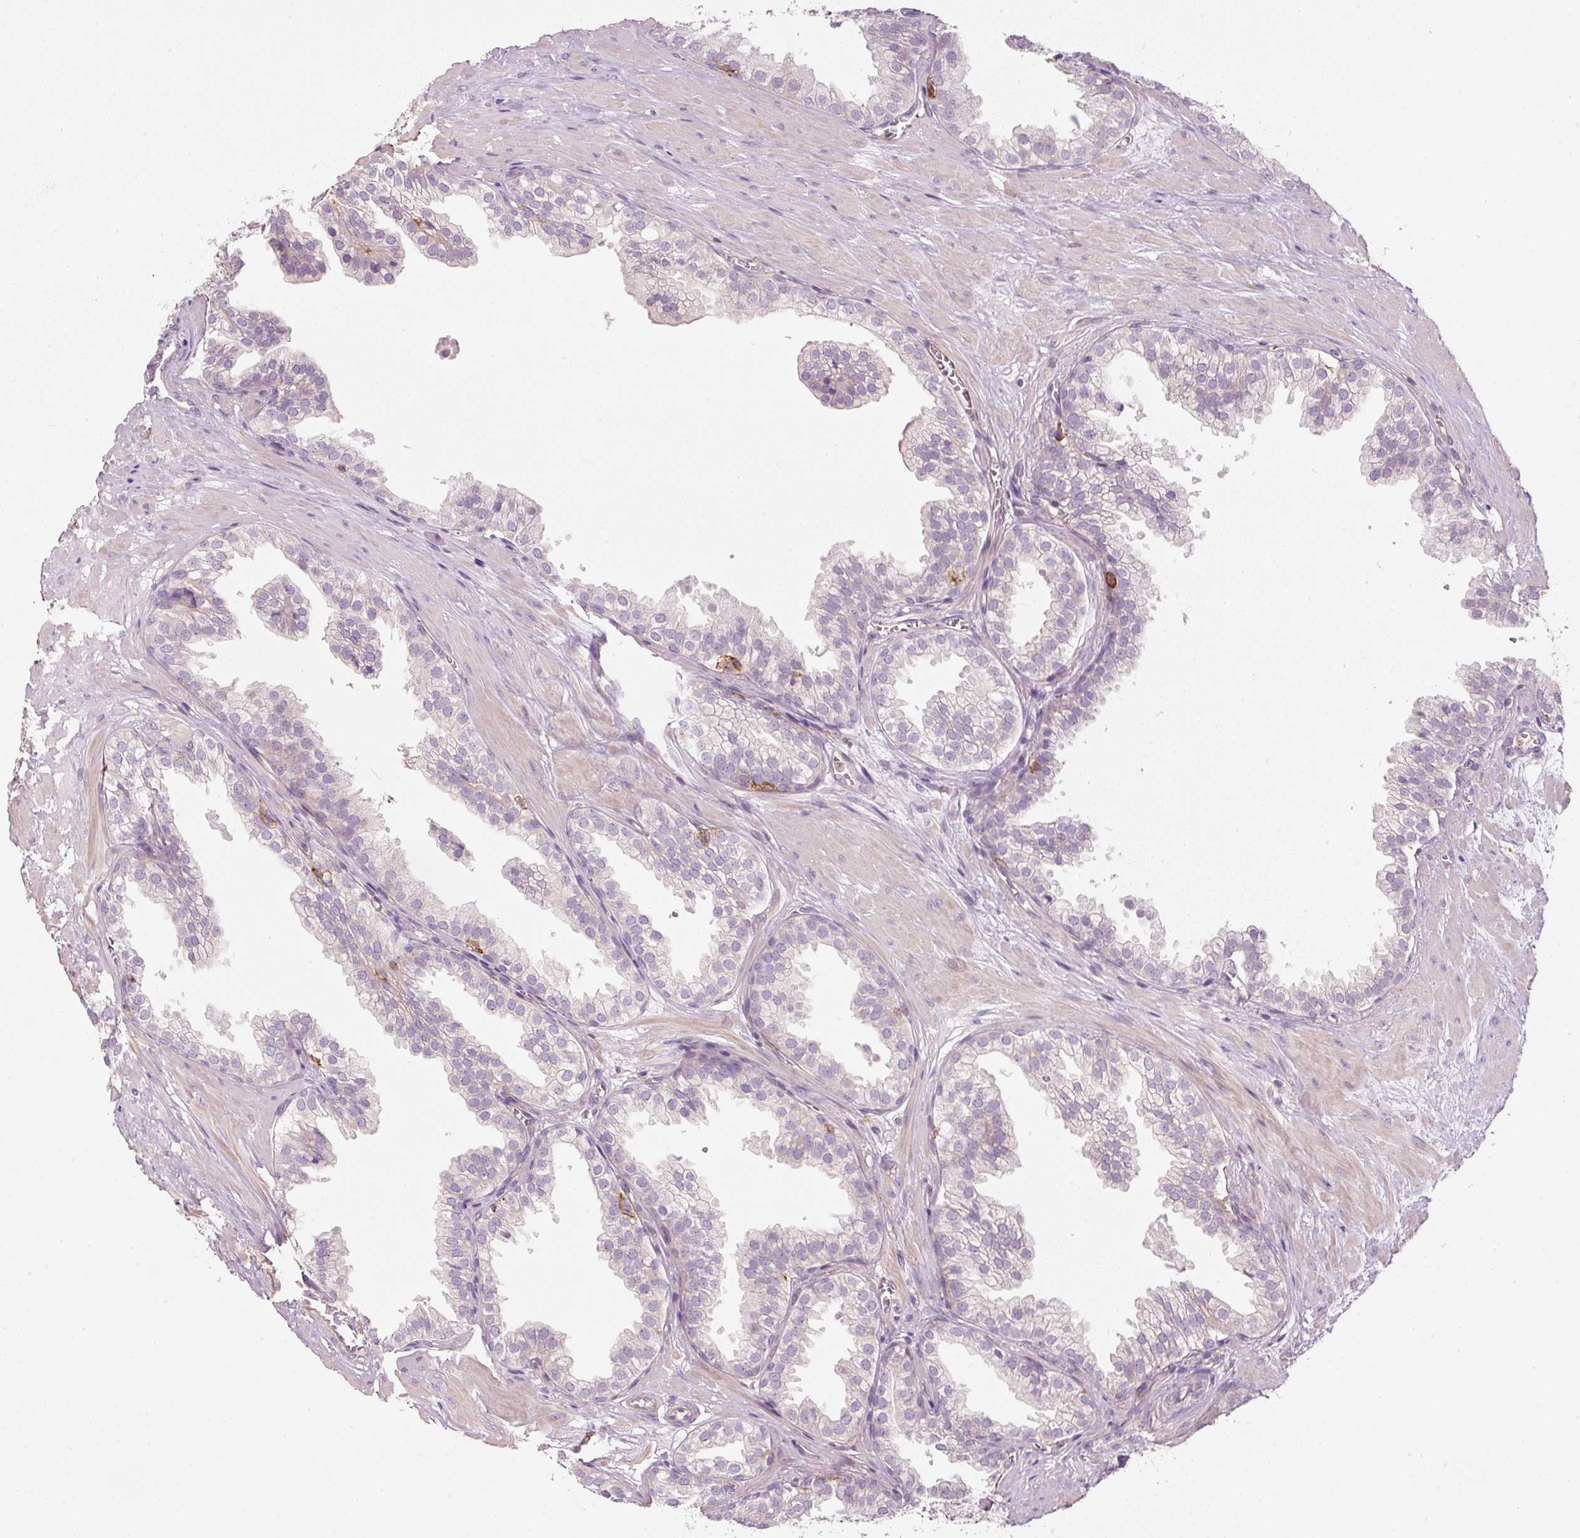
{"staining": {"intensity": "negative", "quantity": "none", "location": "none"}, "tissue": "prostate", "cell_type": "Glandular cells", "image_type": "normal", "snomed": [{"axis": "morphology", "description": "Normal tissue, NOS"}, {"axis": "topography", "description": "Prostate"}, {"axis": "topography", "description": "Peripheral nerve tissue"}], "caption": "A high-resolution micrograph shows immunohistochemistry staining of benign prostate, which shows no significant staining in glandular cells.", "gene": "SIPA1", "patient": {"sex": "male", "age": 55}}